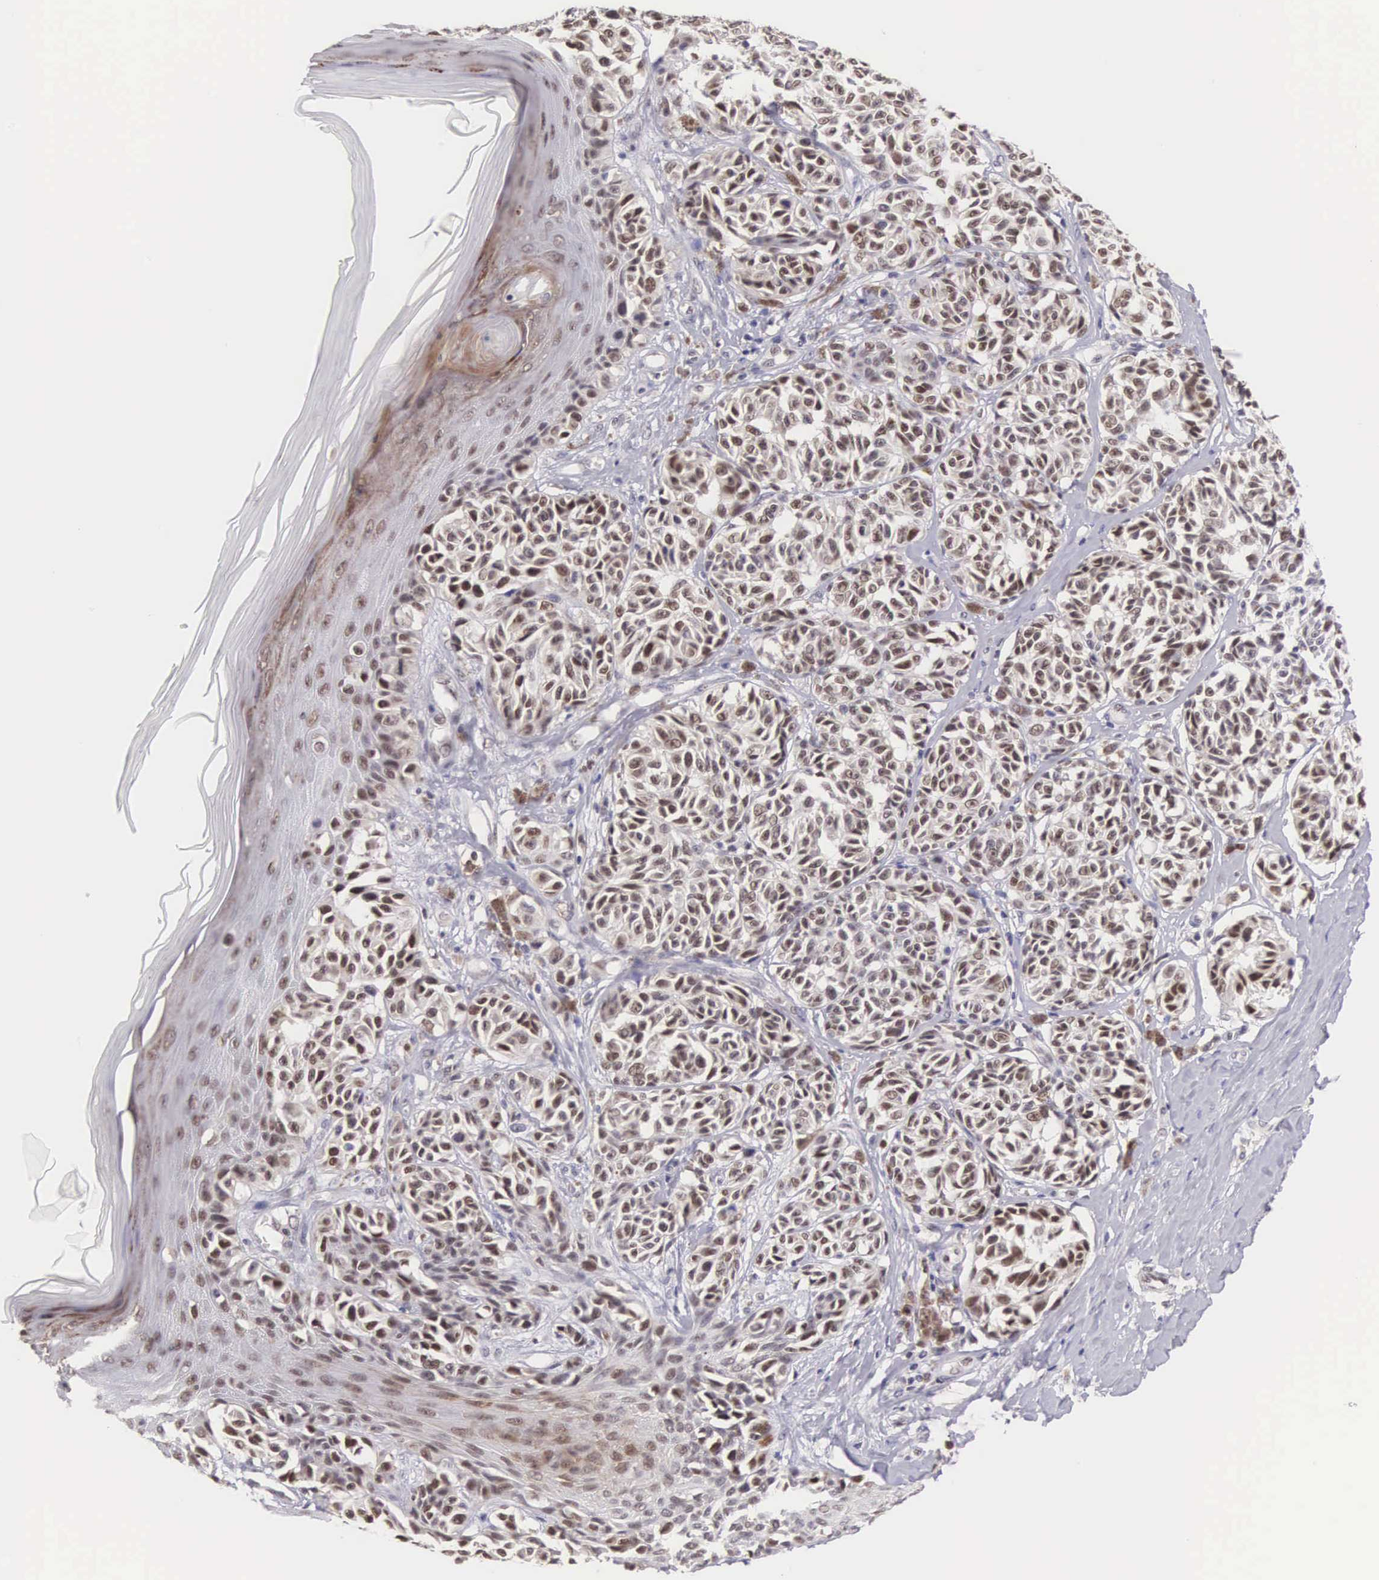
{"staining": {"intensity": "weak", "quantity": "25%-75%", "location": "nuclear"}, "tissue": "melanoma", "cell_type": "Tumor cells", "image_type": "cancer", "snomed": [{"axis": "morphology", "description": "Malignant melanoma, NOS"}, {"axis": "topography", "description": "Skin"}], "caption": "Protein expression by immunohistochemistry (IHC) shows weak nuclear expression in approximately 25%-75% of tumor cells in malignant melanoma.", "gene": "GRK3", "patient": {"sex": "male", "age": 49}}